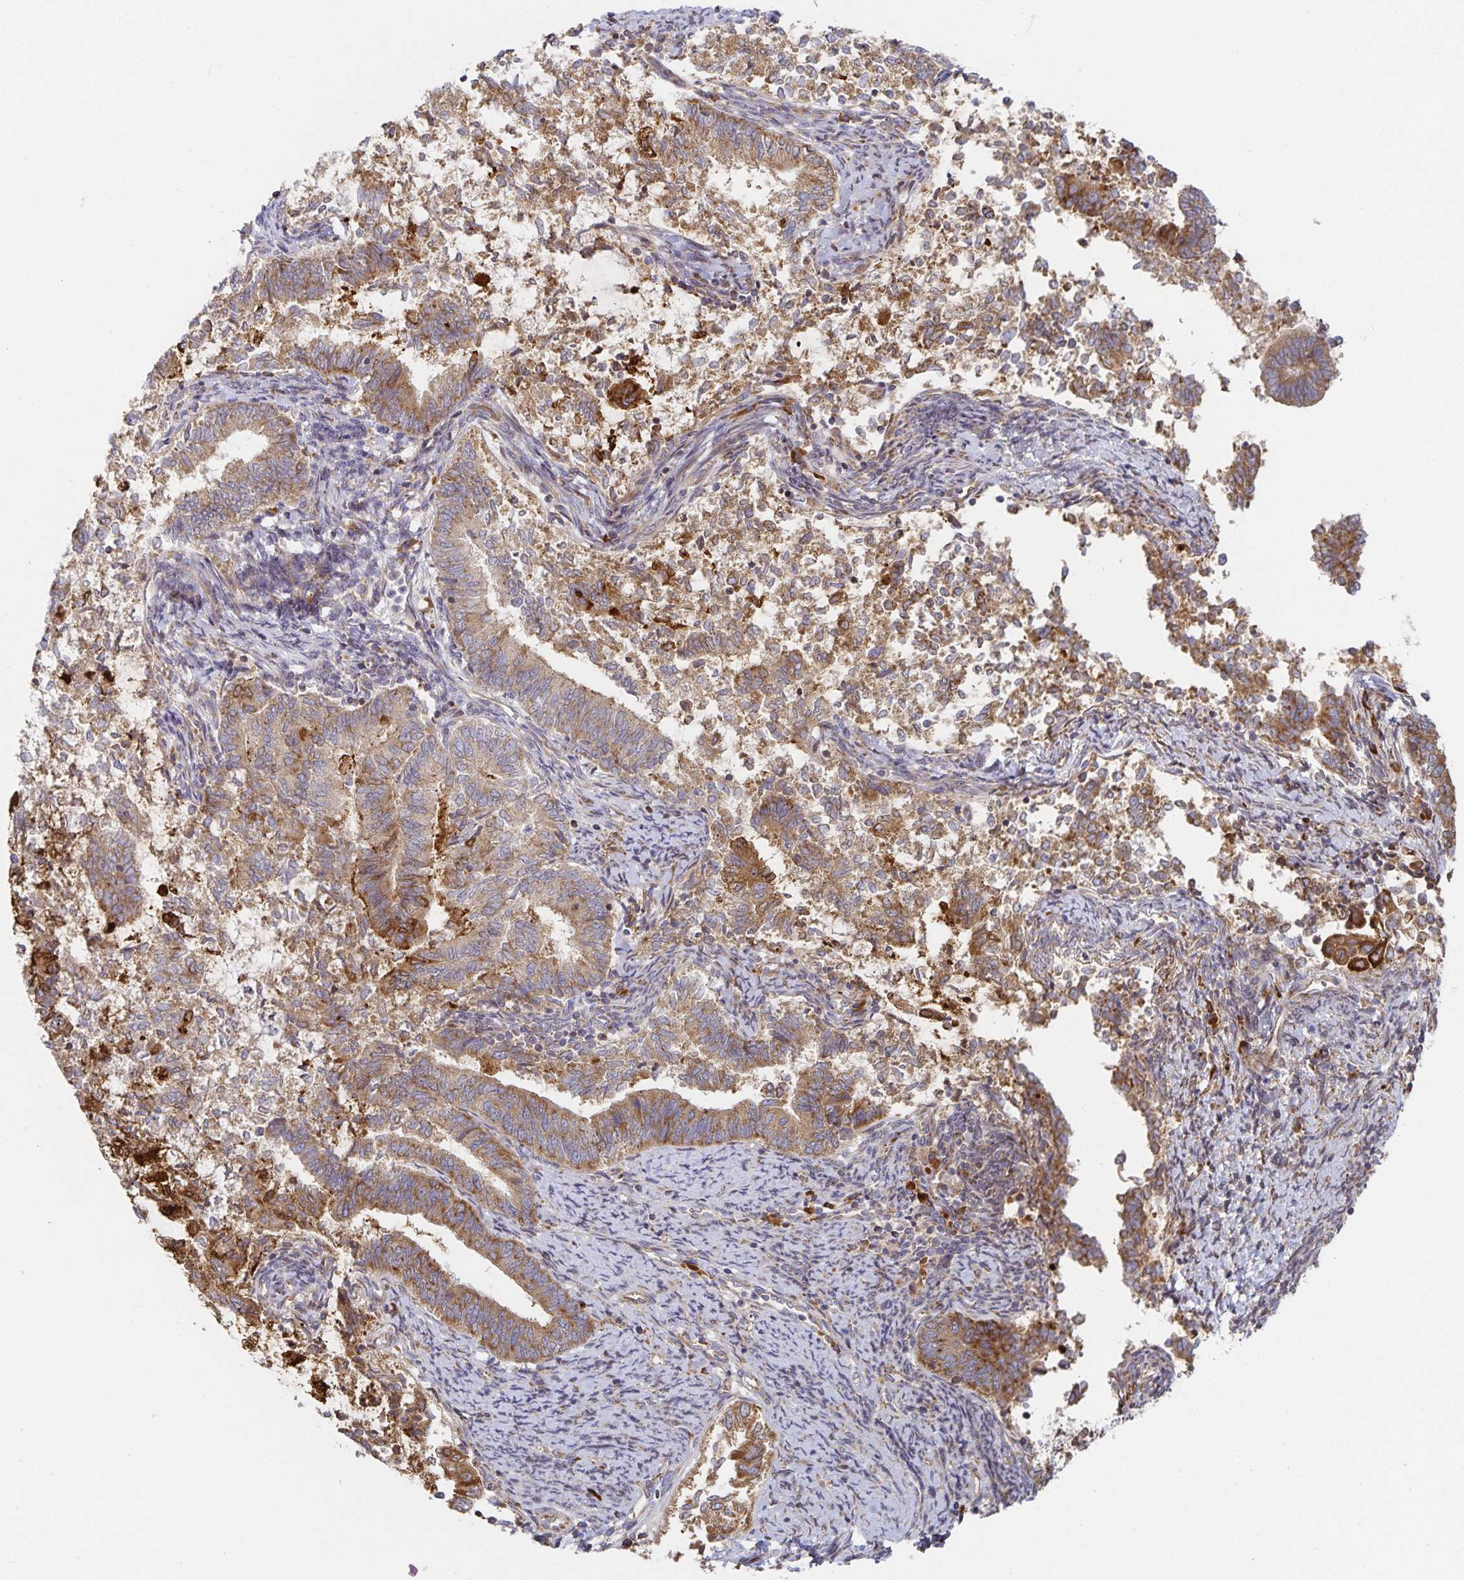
{"staining": {"intensity": "moderate", "quantity": ">75%", "location": "cytoplasmic/membranous"}, "tissue": "endometrial cancer", "cell_type": "Tumor cells", "image_type": "cancer", "snomed": [{"axis": "morphology", "description": "Adenocarcinoma, NOS"}, {"axis": "topography", "description": "Endometrium"}], "caption": "The micrograph shows a brown stain indicating the presence of a protein in the cytoplasmic/membranous of tumor cells in endometrial adenocarcinoma. Nuclei are stained in blue.", "gene": "NOMO1", "patient": {"sex": "female", "age": 65}}